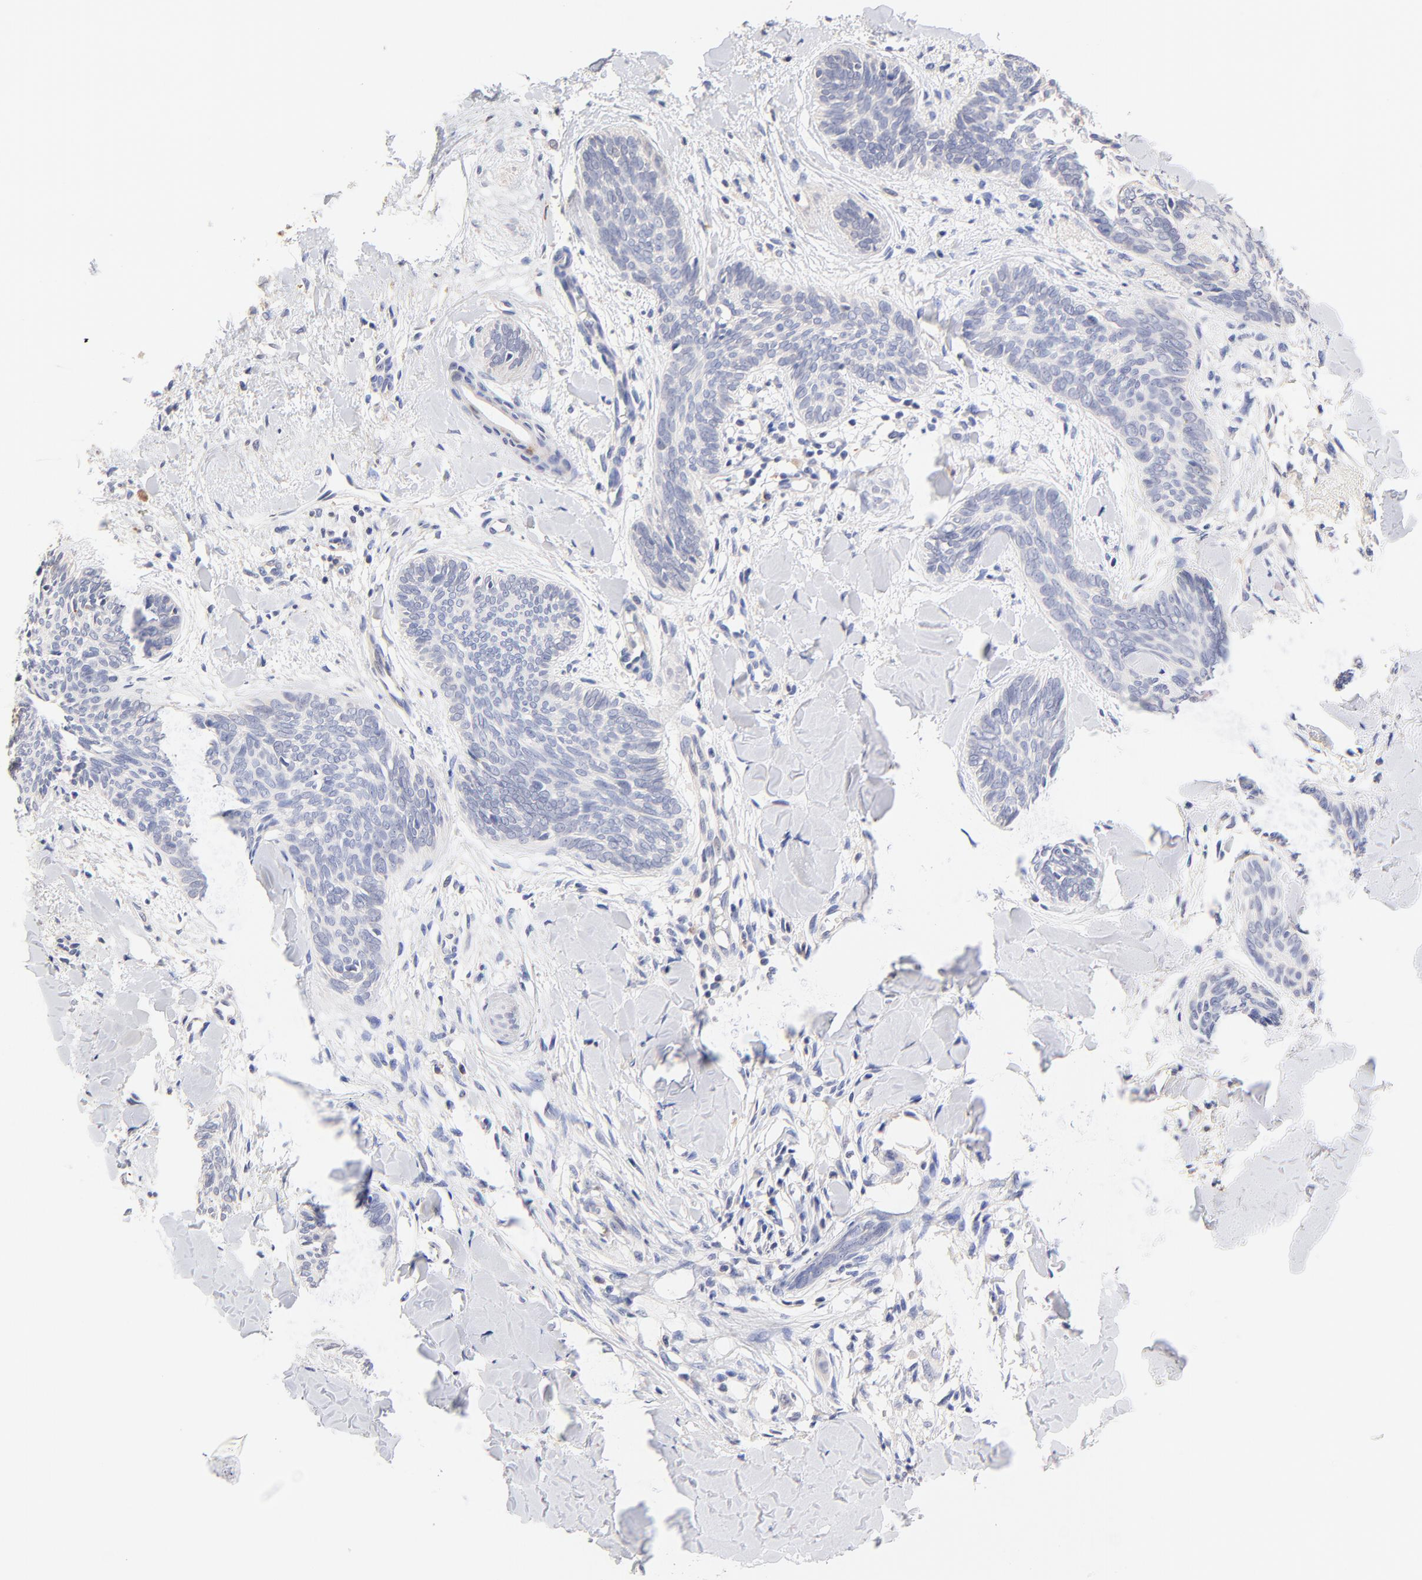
{"staining": {"intensity": "negative", "quantity": "none", "location": "none"}, "tissue": "skin cancer", "cell_type": "Tumor cells", "image_type": "cancer", "snomed": [{"axis": "morphology", "description": "Basal cell carcinoma"}, {"axis": "topography", "description": "Skin"}], "caption": "DAB immunohistochemical staining of basal cell carcinoma (skin) demonstrates no significant positivity in tumor cells.", "gene": "TWNK", "patient": {"sex": "female", "age": 81}}